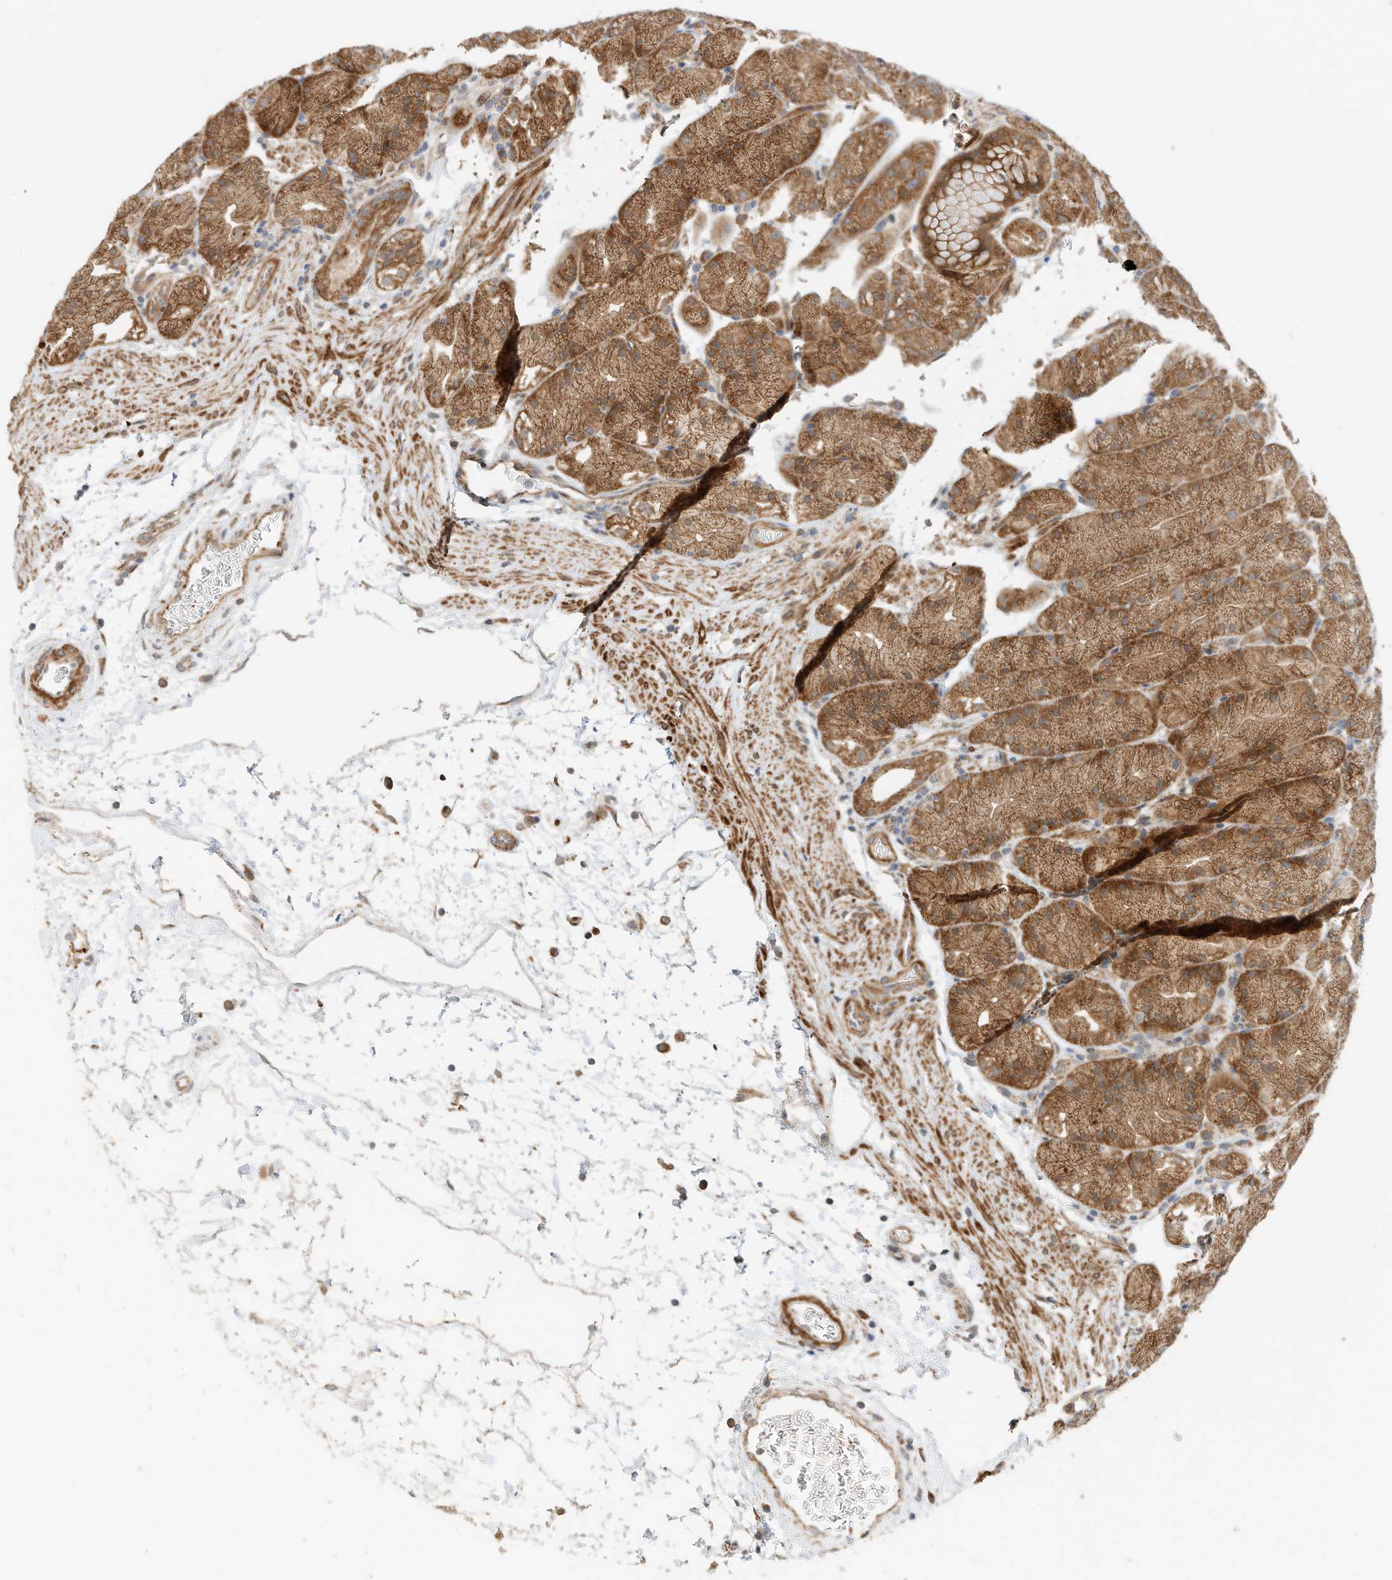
{"staining": {"intensity": "strong", "quantity": ">75%", "location": "cytoplasmic/membranous"}, "tissue": "stomach", "cell_type": "Glandular cells", "image_type": "normal", "snomed": [{"axis": "morphology", "description": "Normal tissue, NOS"}, {"axis": "topography", "description": "Stomach, upper"}], "caption": "Glandular cells exhibit strong cytoplasmic/membranous positivity in approximately >75% of cells in normal stomach.", "gene": "CPAMD8", "patient": {"sex": "male", "age": 48}}